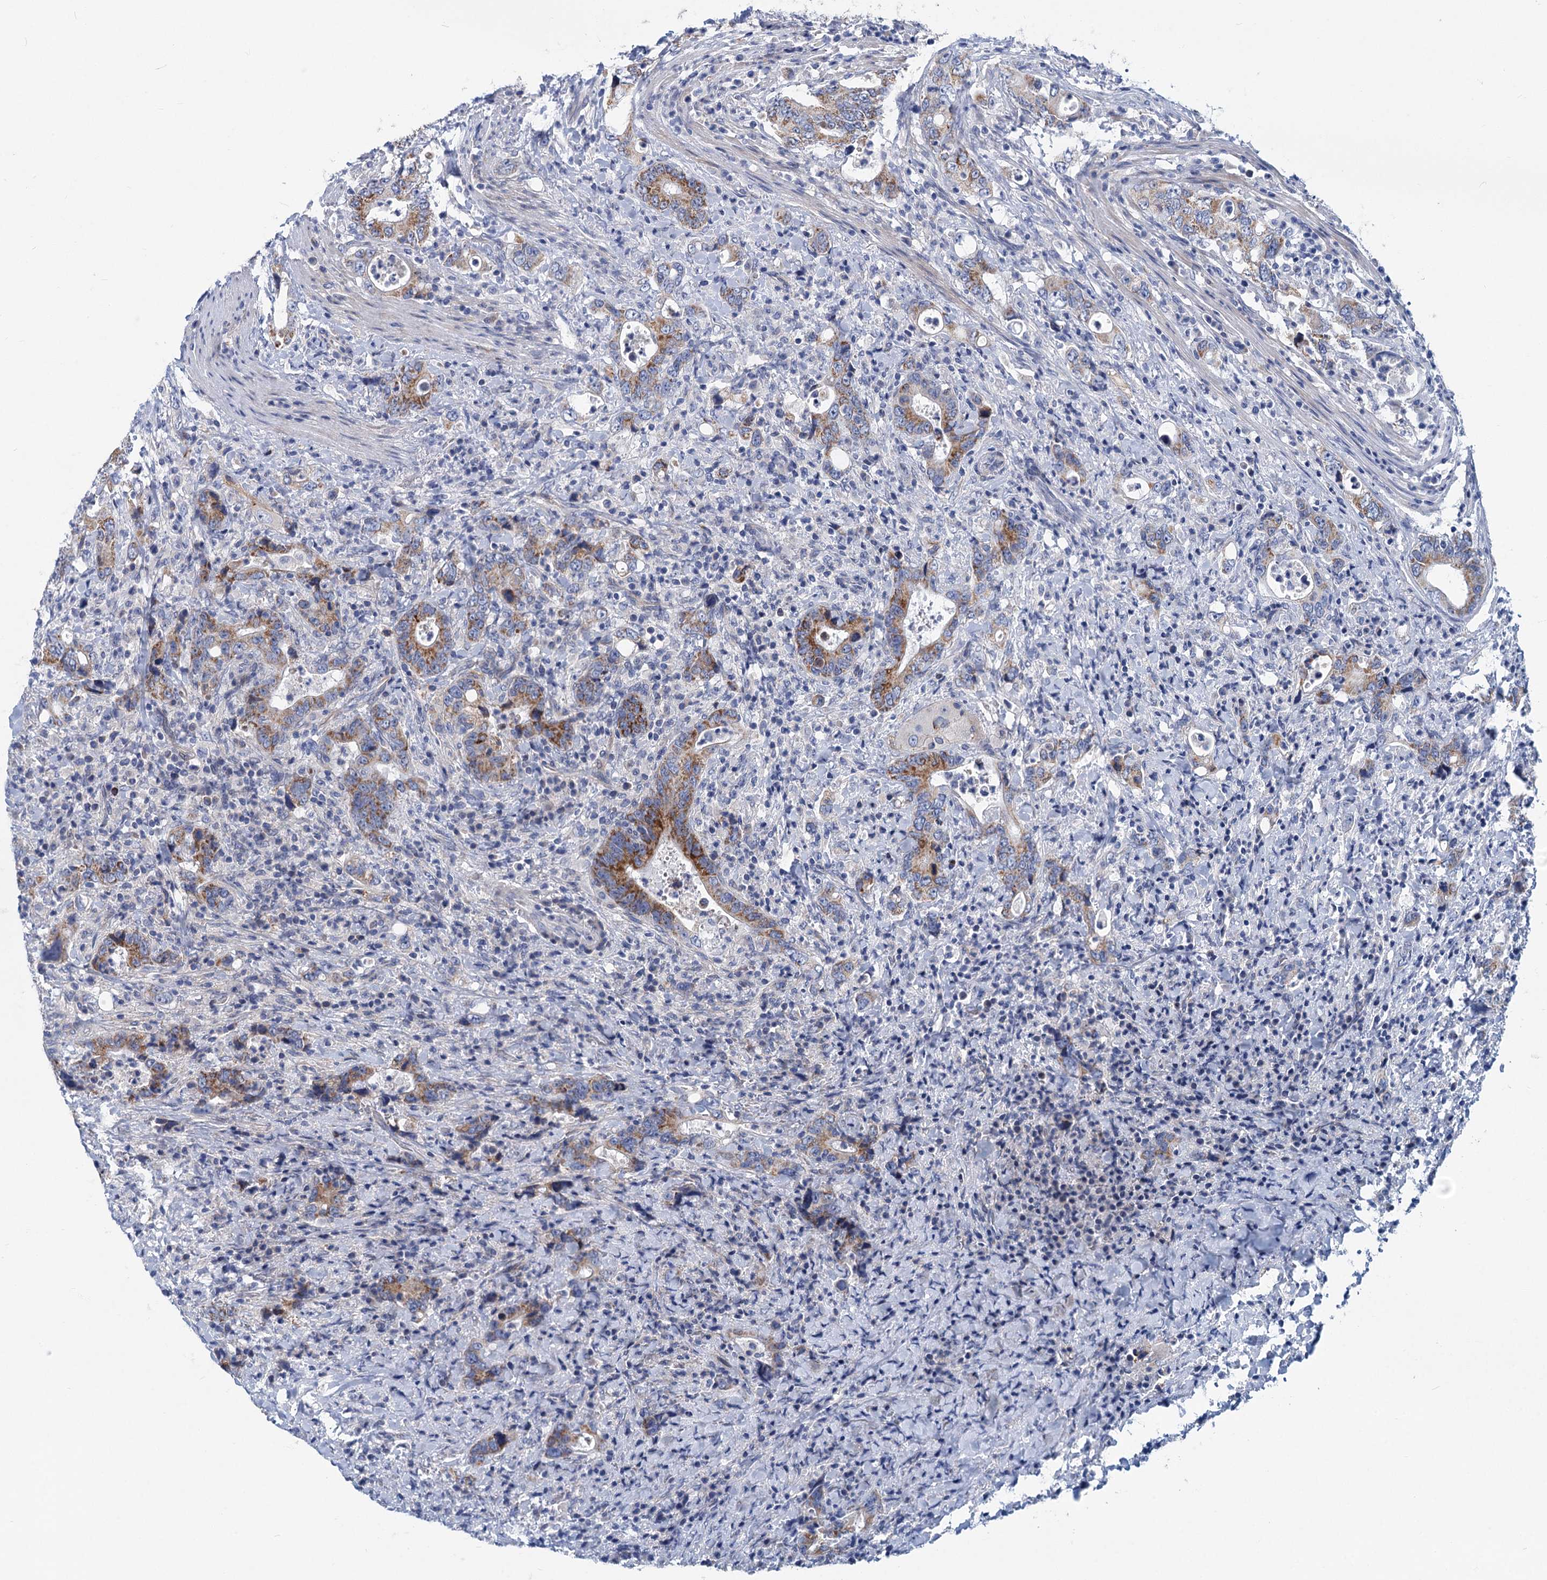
{"staining": {"intensity": "moderate", "quantity": ">75%", "location": "cytoplasmic/membranous"}, "tissue": "colorectal cancer", "cell_type": "Tumor cells", "image_type": "cancer", "snomed": [{"axis": "morphology", "description": "Adenocarcinoma, NOS"}, {"axis": "topography", "description": "Colon"}], "caption": "Adenocarcinoma (colorectal) stained for a protein (brown) demonstrates moderate cytoplasmic/membranous positive expression in approximately >75% of tumor cells.", "gene": "CHDH", "patient": {"sex": "female", "age": 75}}